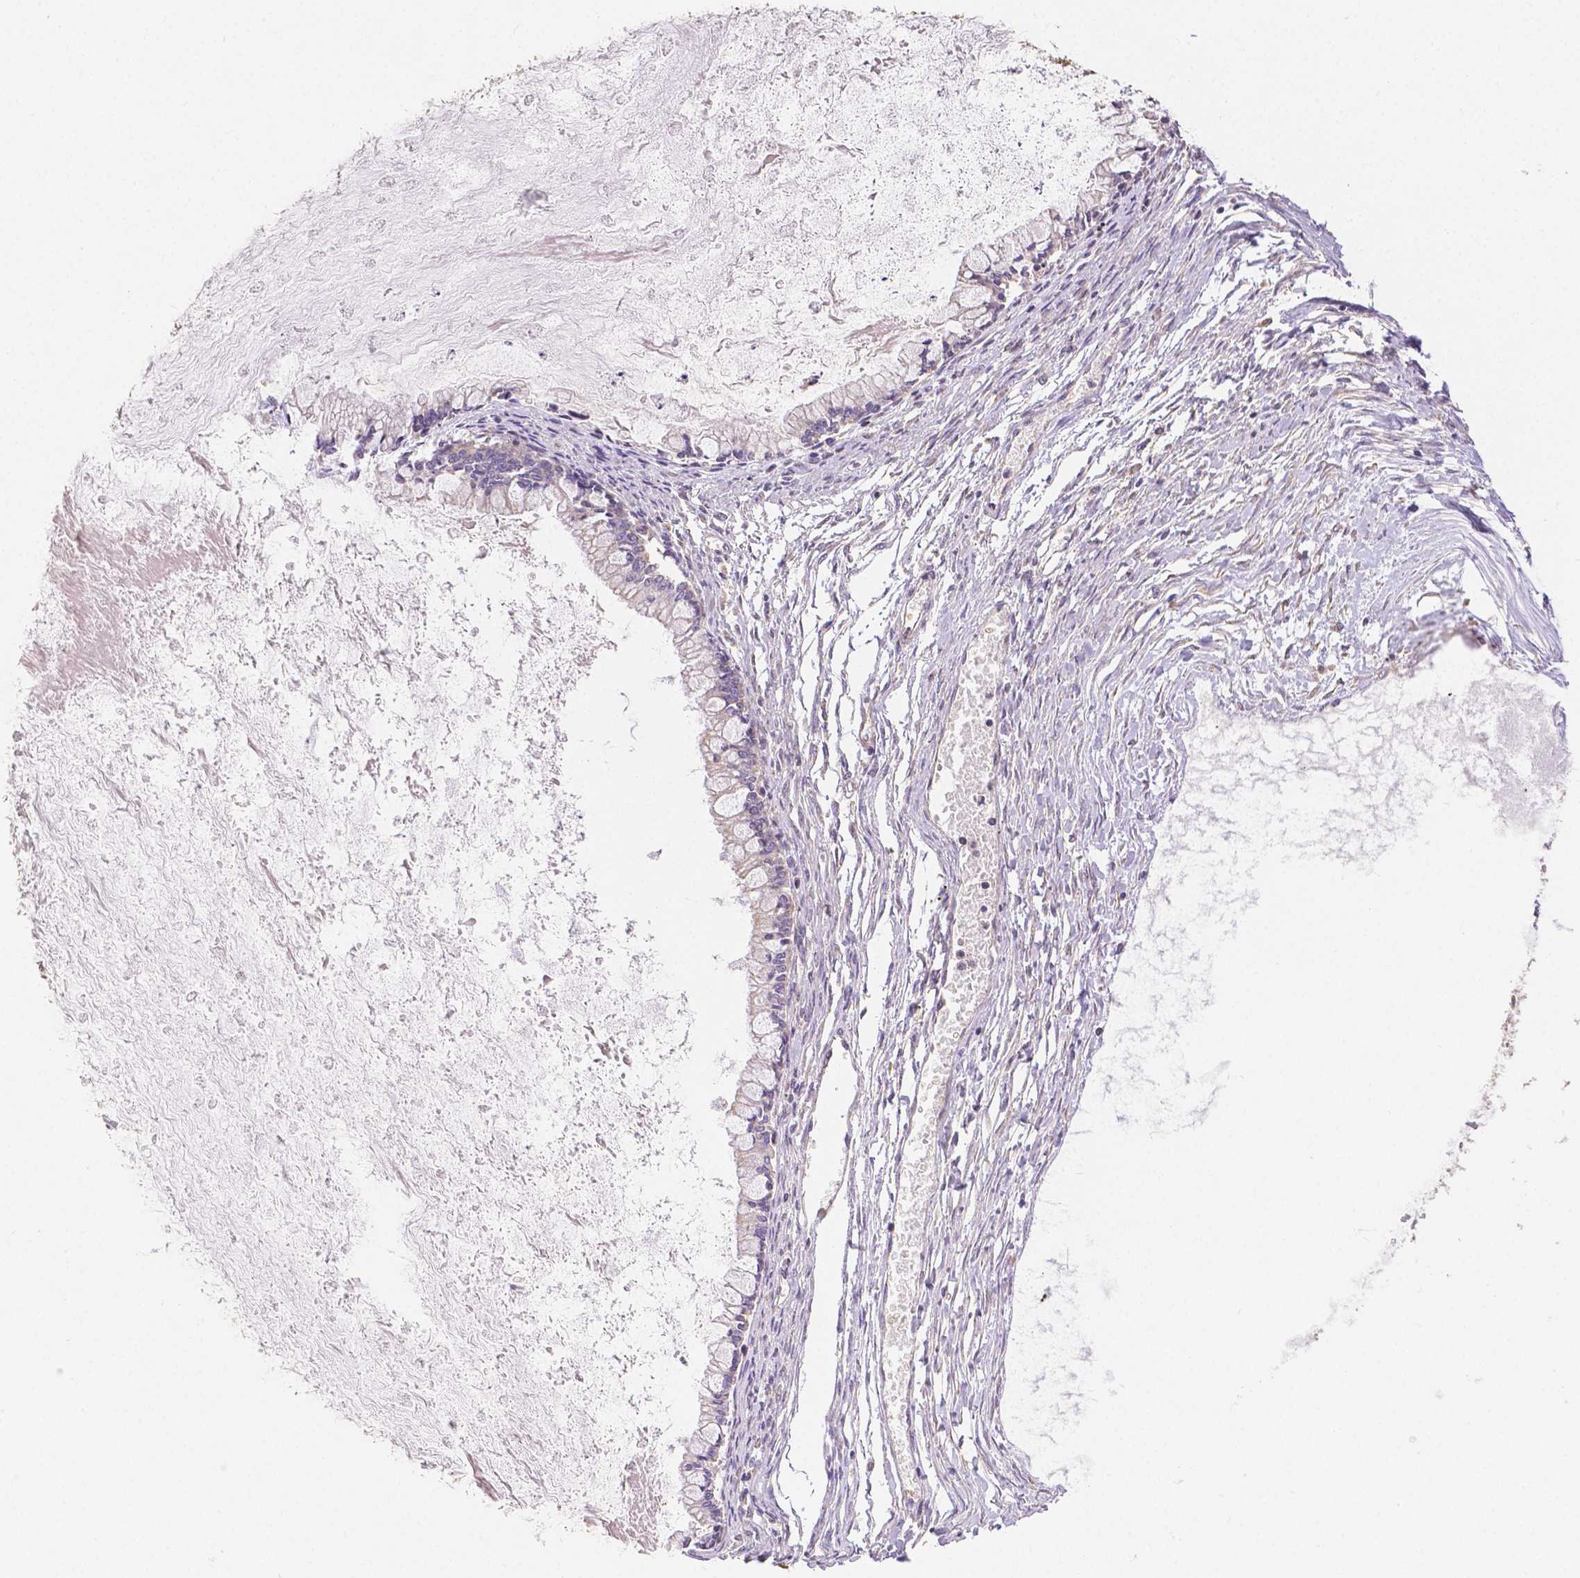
{"staining": {"intensity": "negative", "quantity": "none", "location": "none"}, "tissue": "ovarian cancer", "cell_type": "Tumor cells", "image_type": "cancer", "snomed": [{"axis": "morphology", "description": "Cystadenocarcinoma, mucinous, NOS"}, {"axis": "topography", "description": "Ovary"}], "caption": "Ovarian mucinous cystadenocarcinoma was stained to show a protein in brown. There is no significant positivity in tumor cells.", "gene": "RHOT1", "patient": {"sex": "female", "age": 67}}